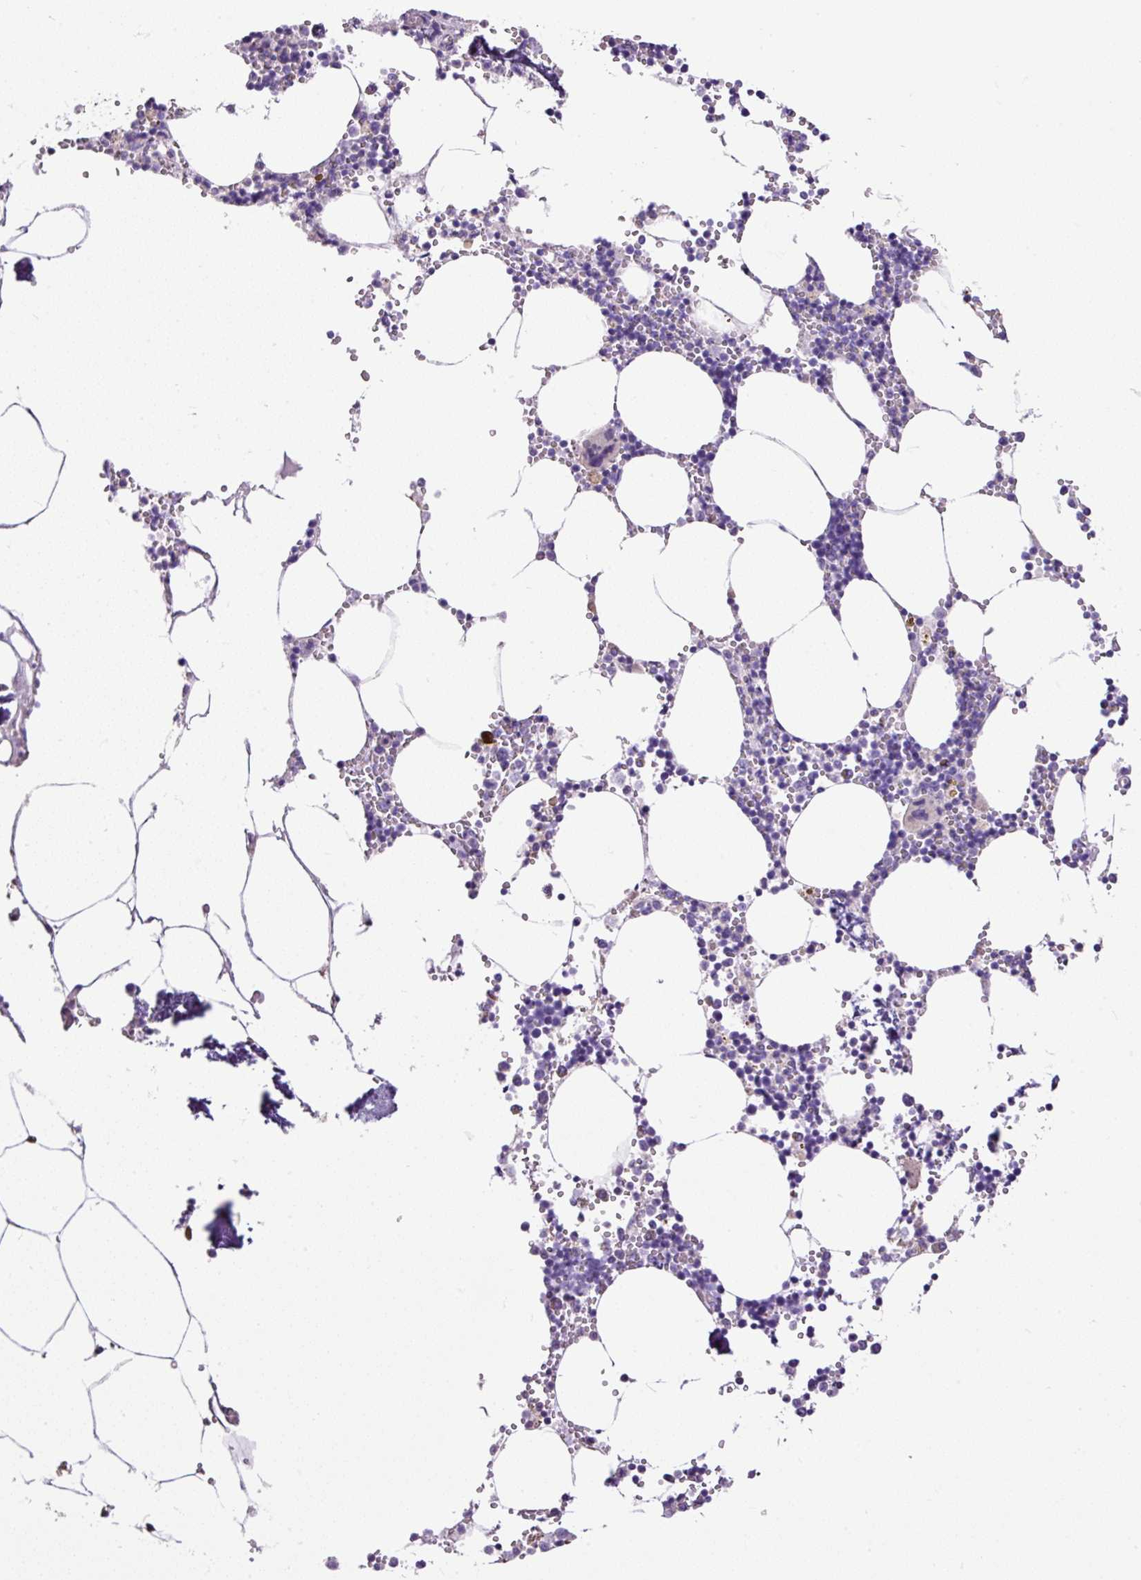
{"staining": {"intensity": "negative", "quantity": "none", "location": "none"}, "tissue": "bone marrow", "cell_type": "Hematopoietic cells", "image_type": "normal", "snomed": [{"axis": "morphology", "description": "Normal tissue, NOS"}, {"axis": "topography", "description": "Bone marrow"}], "caption": "A micrograph of bone marrow stained for a protein displays no brown staining in hematopoietic cells.", "gene": "PDIA2", "patient": {"sex": "male", "age": 54}}